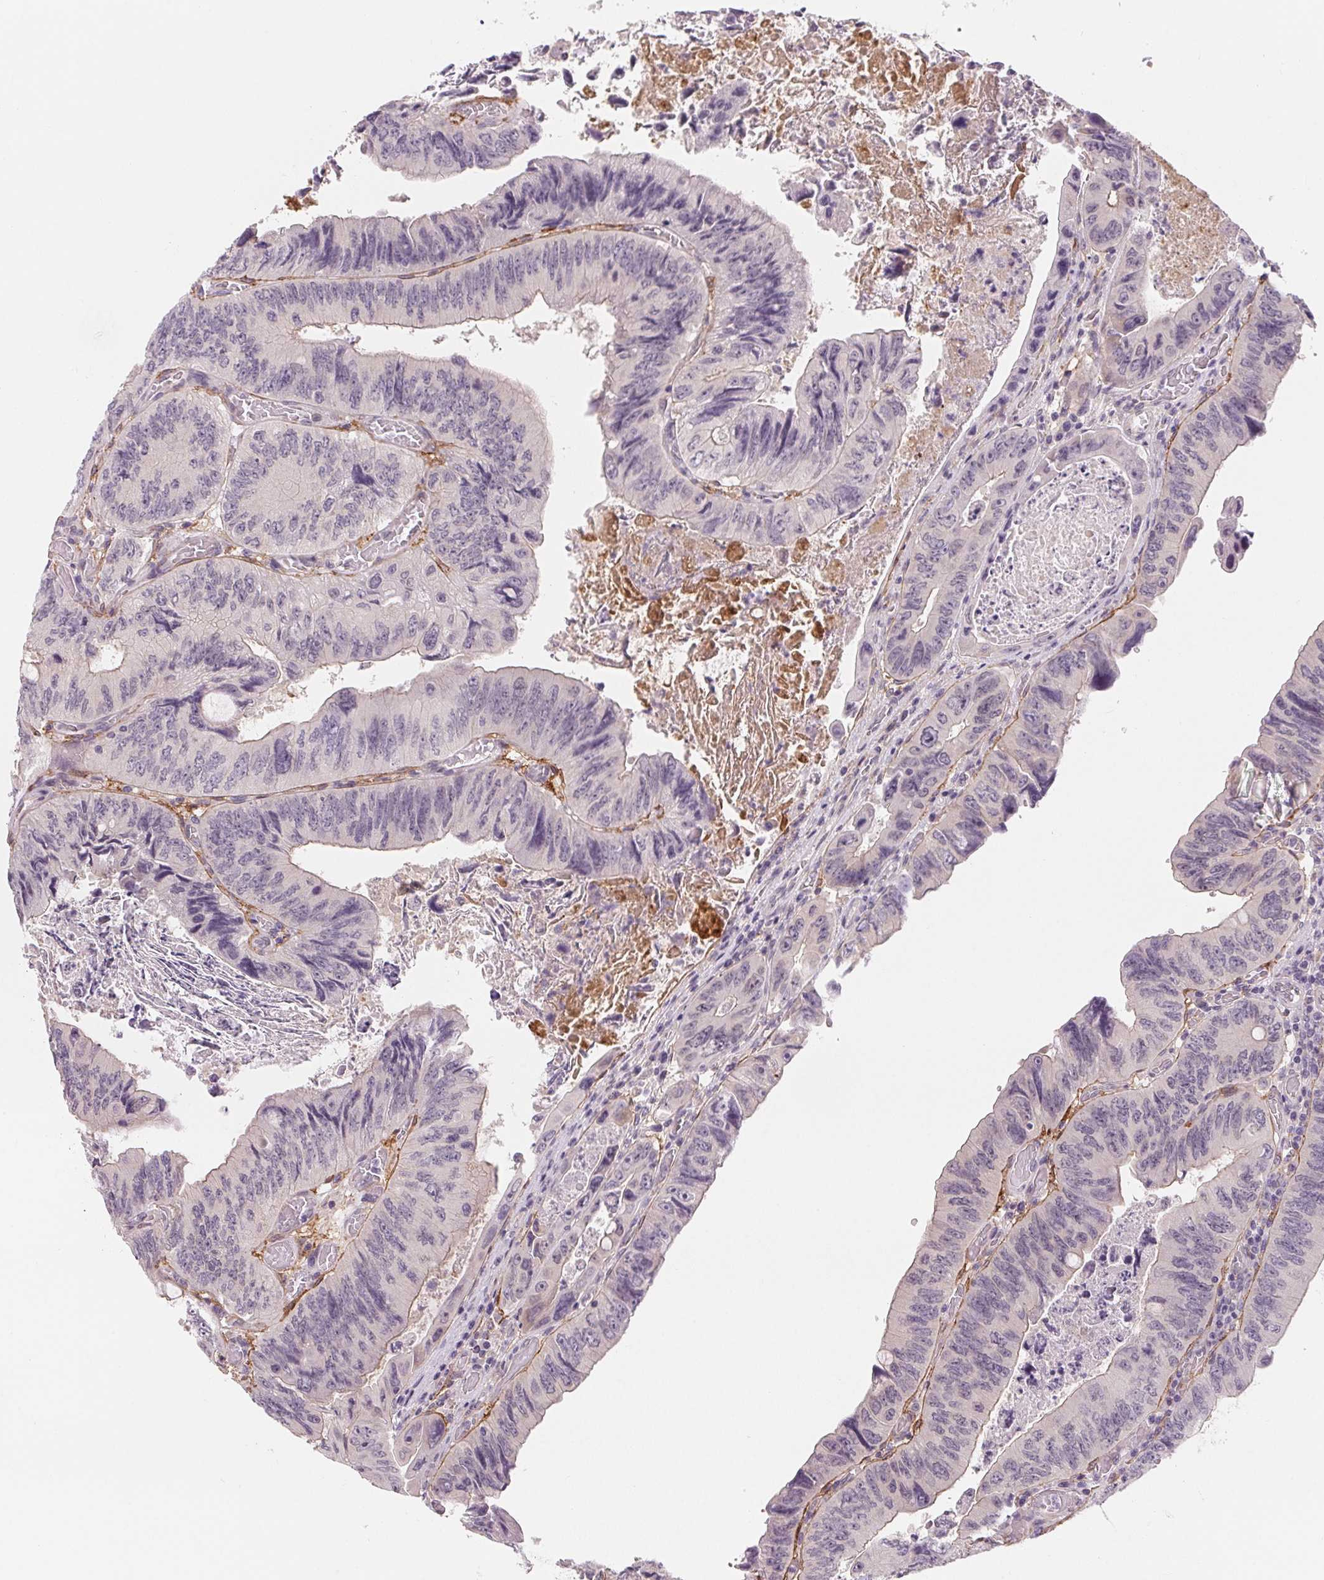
{"staining": {"intensity": "negative", "quantity": "none", "location": "none"}, "tissue": "colorectal cancer", "cell_type": "Tumor cells", "image_type": "cancer", "snomed": [{"axis": "morphology", "description": "Adenocarcinoma, NOS"}, {"axis": "topography", "description": "Colon"}], "caption": "This is a micrograph of immunohistochemistry (IHC) staining of colorectal cancer, which shows no staining in tumor cells. (Brightfield microscopy of DAB (3,3'-diaminobenzidine) IHC at high magnification).", "gene": "CFC1", "patient": {"sex": "female", "age": 84}}